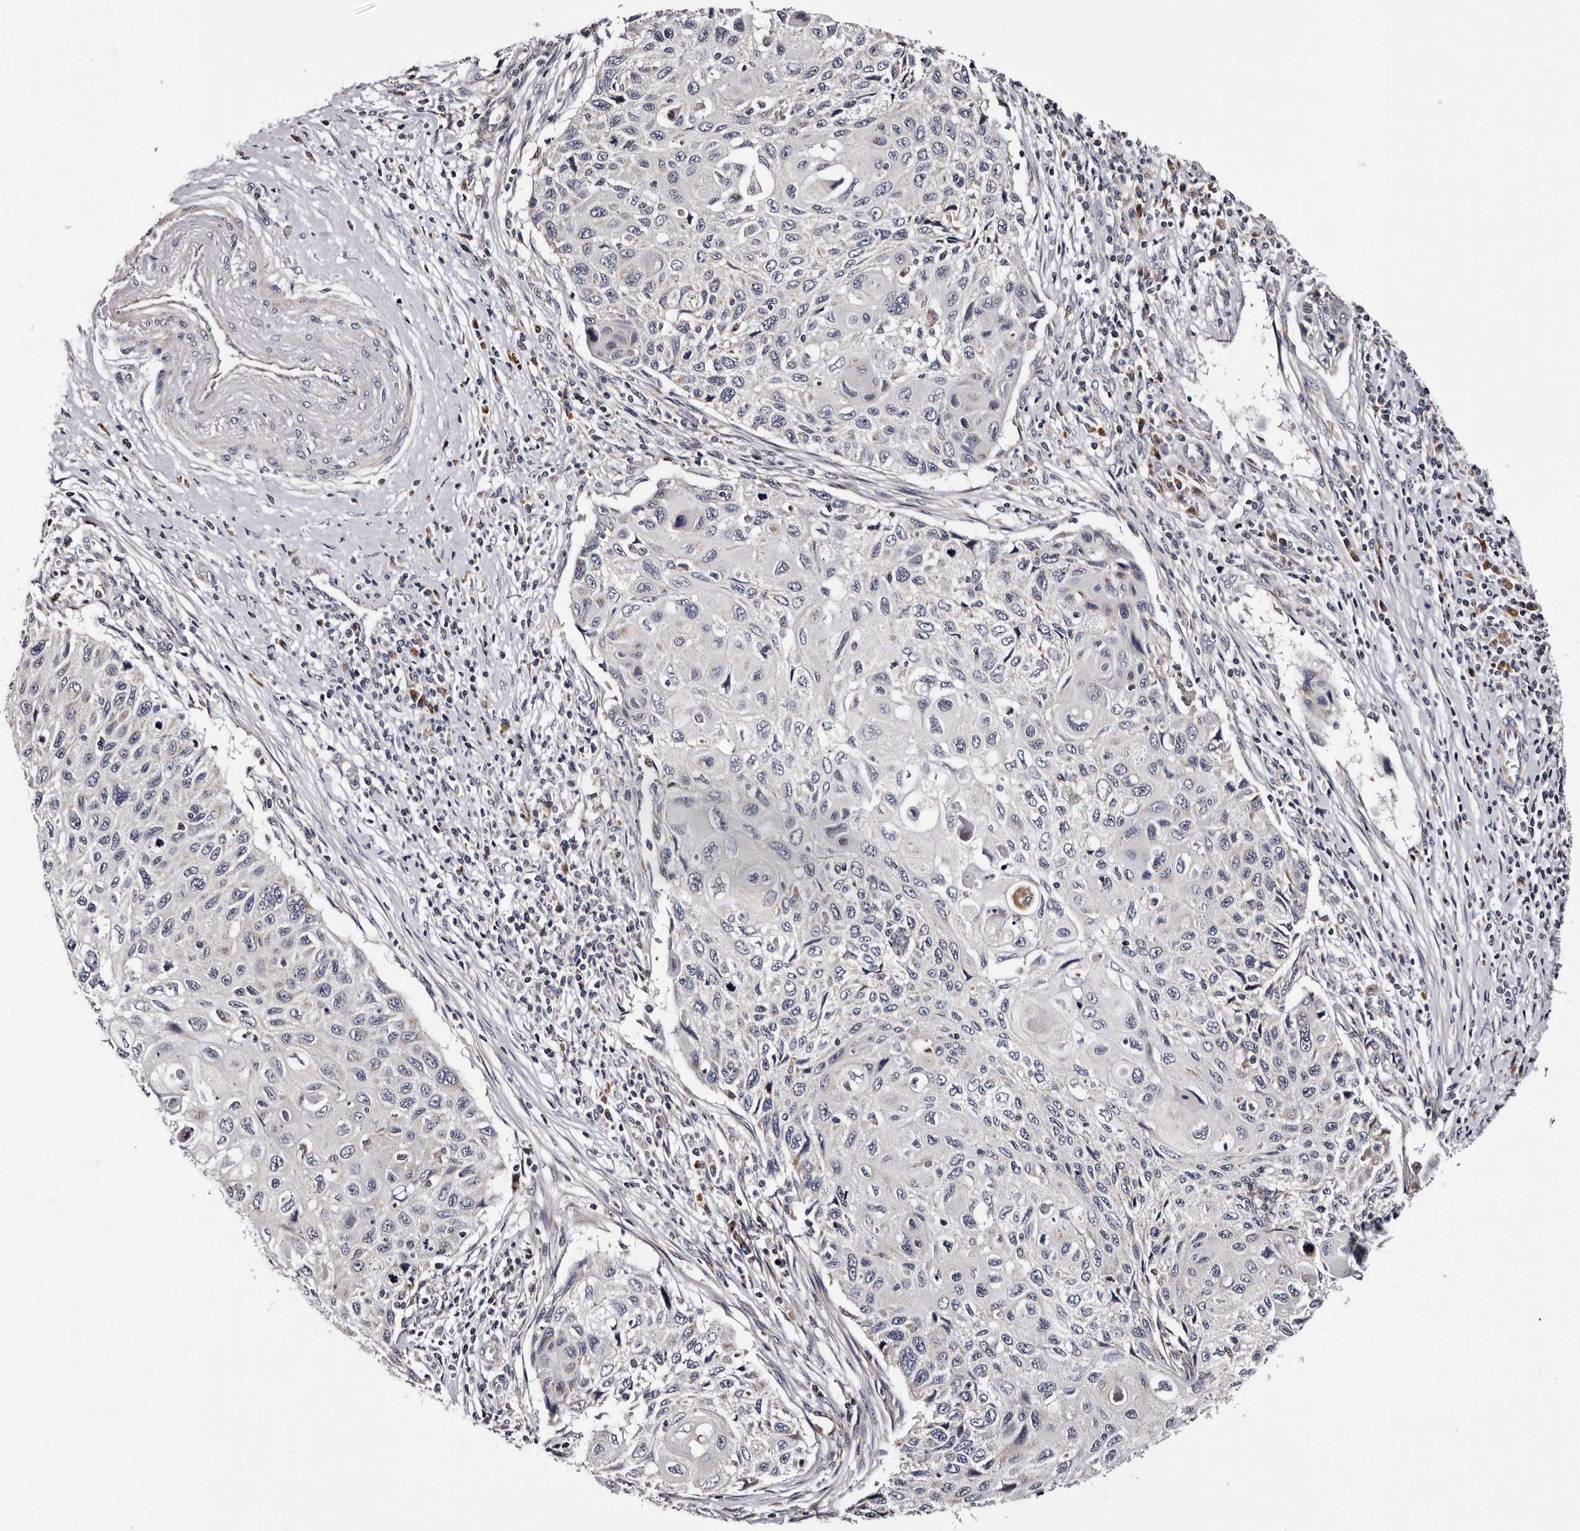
{"staining": {"intensity": "negative", "quantity": "none", "location": "none"}, "tissue": "cervical cancer", "cell_type": "Tumor cells", "image_type": "cancer", "snomed": [{"axis": "morphology", "description": "Squamous cell carcinoma, NOS"}, {"axis": "topography", "description": "Cervix"}], "caption": "This is a histopathology image of immunohistochemistry staining of cervical cancer, which shows no expression in tumor cells.", "gene": "TAF4B", "patient": {"sex": "female", "age": 70}}